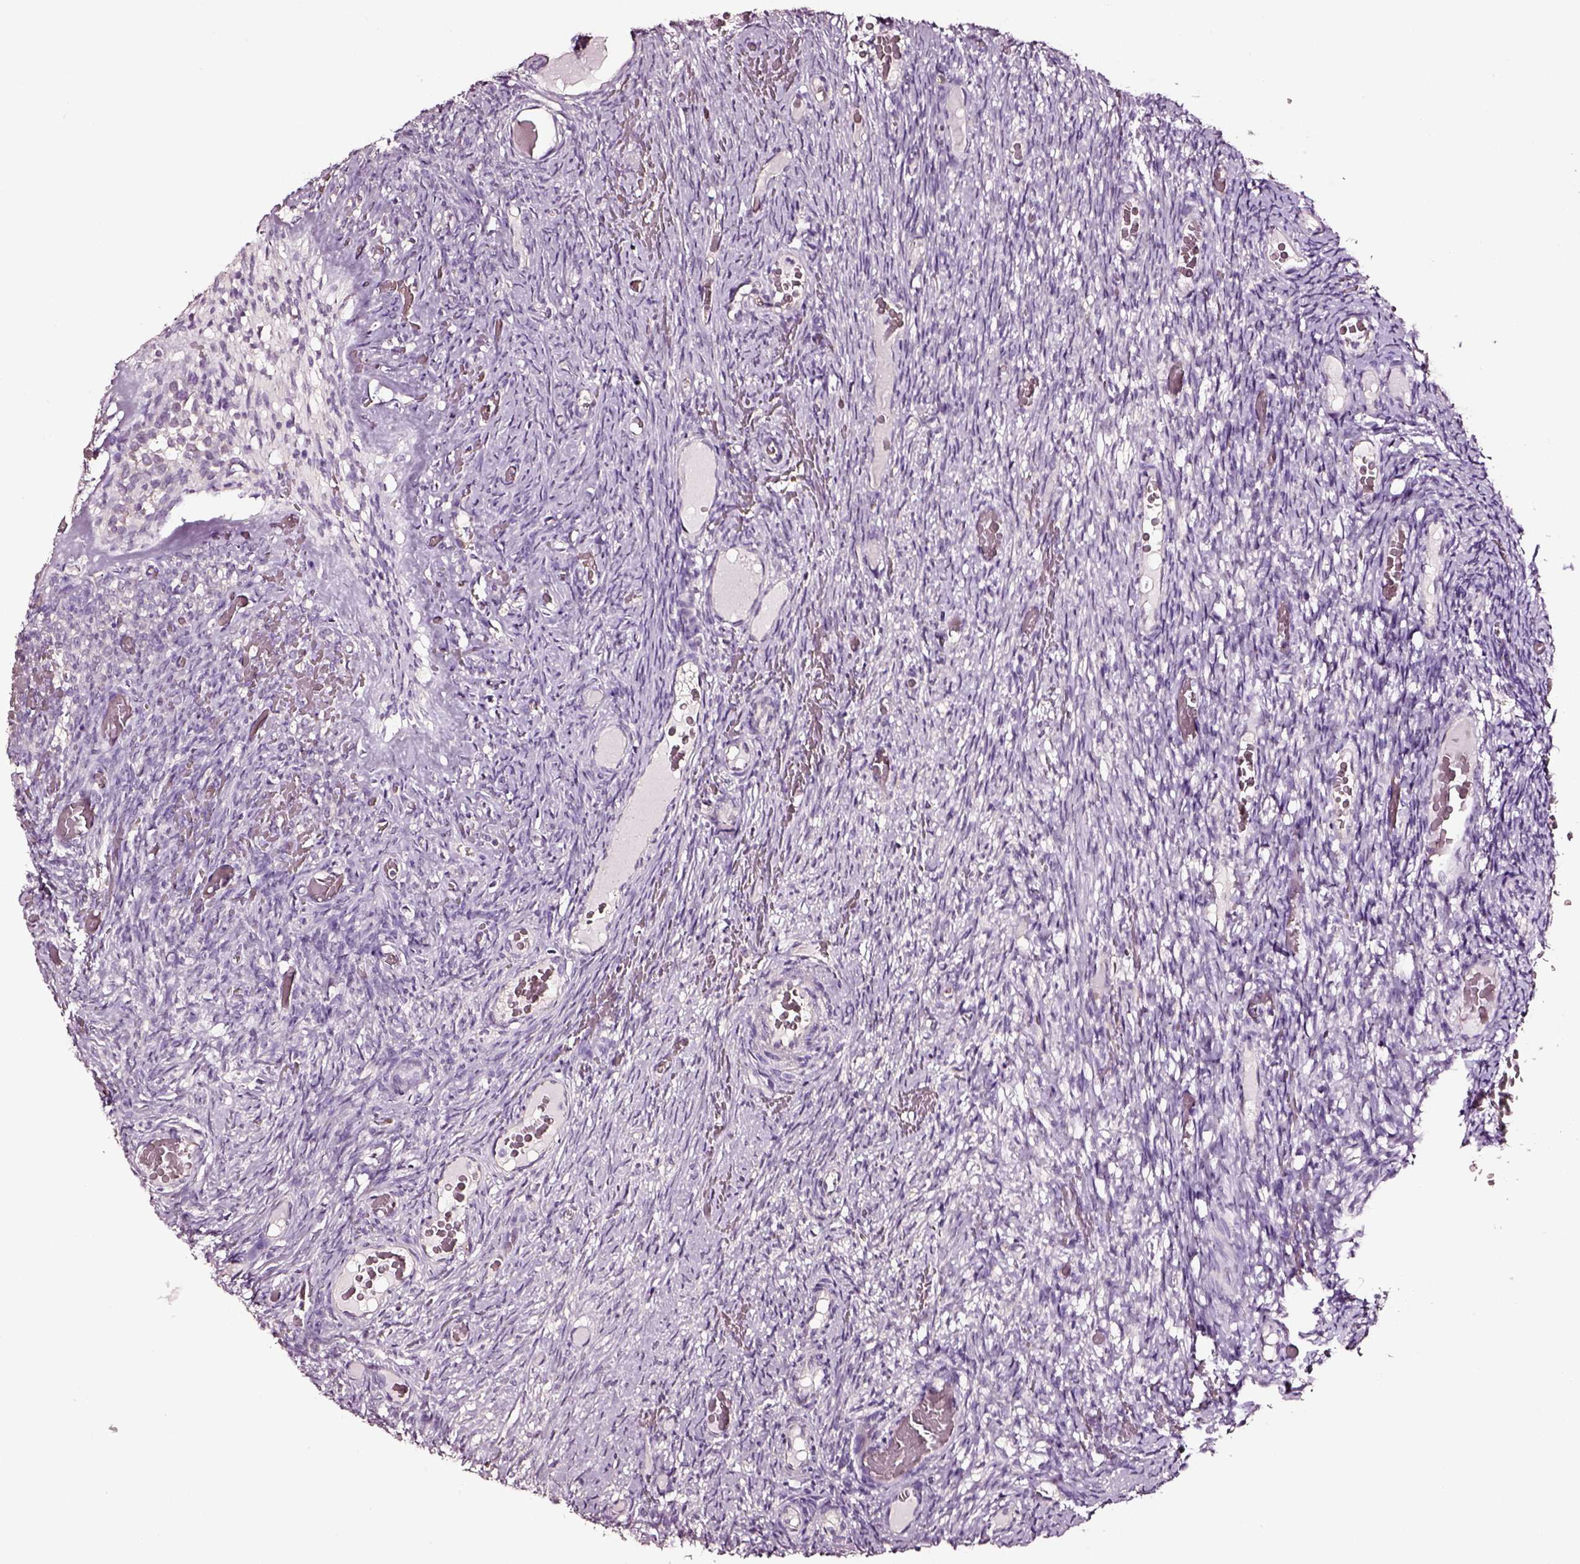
{"staining": {"intensity": "negative", "quantity": "none", "location": "none"}, "tissue": "ovary", "cell_type": "Ovarian stroma cells", "image_type": "normal", "snomed": [{"axis": "morphology", "description": "Normal tissue, NOS"}, {"axis": "topography", "description": "Ovary"}], "caption": "This is an IHC micrograph of unremarkable ovary. There is no staining in ovarian stroma cells.", "gene": "AADAT", "patient": {"sex": "female", "age": 34}}